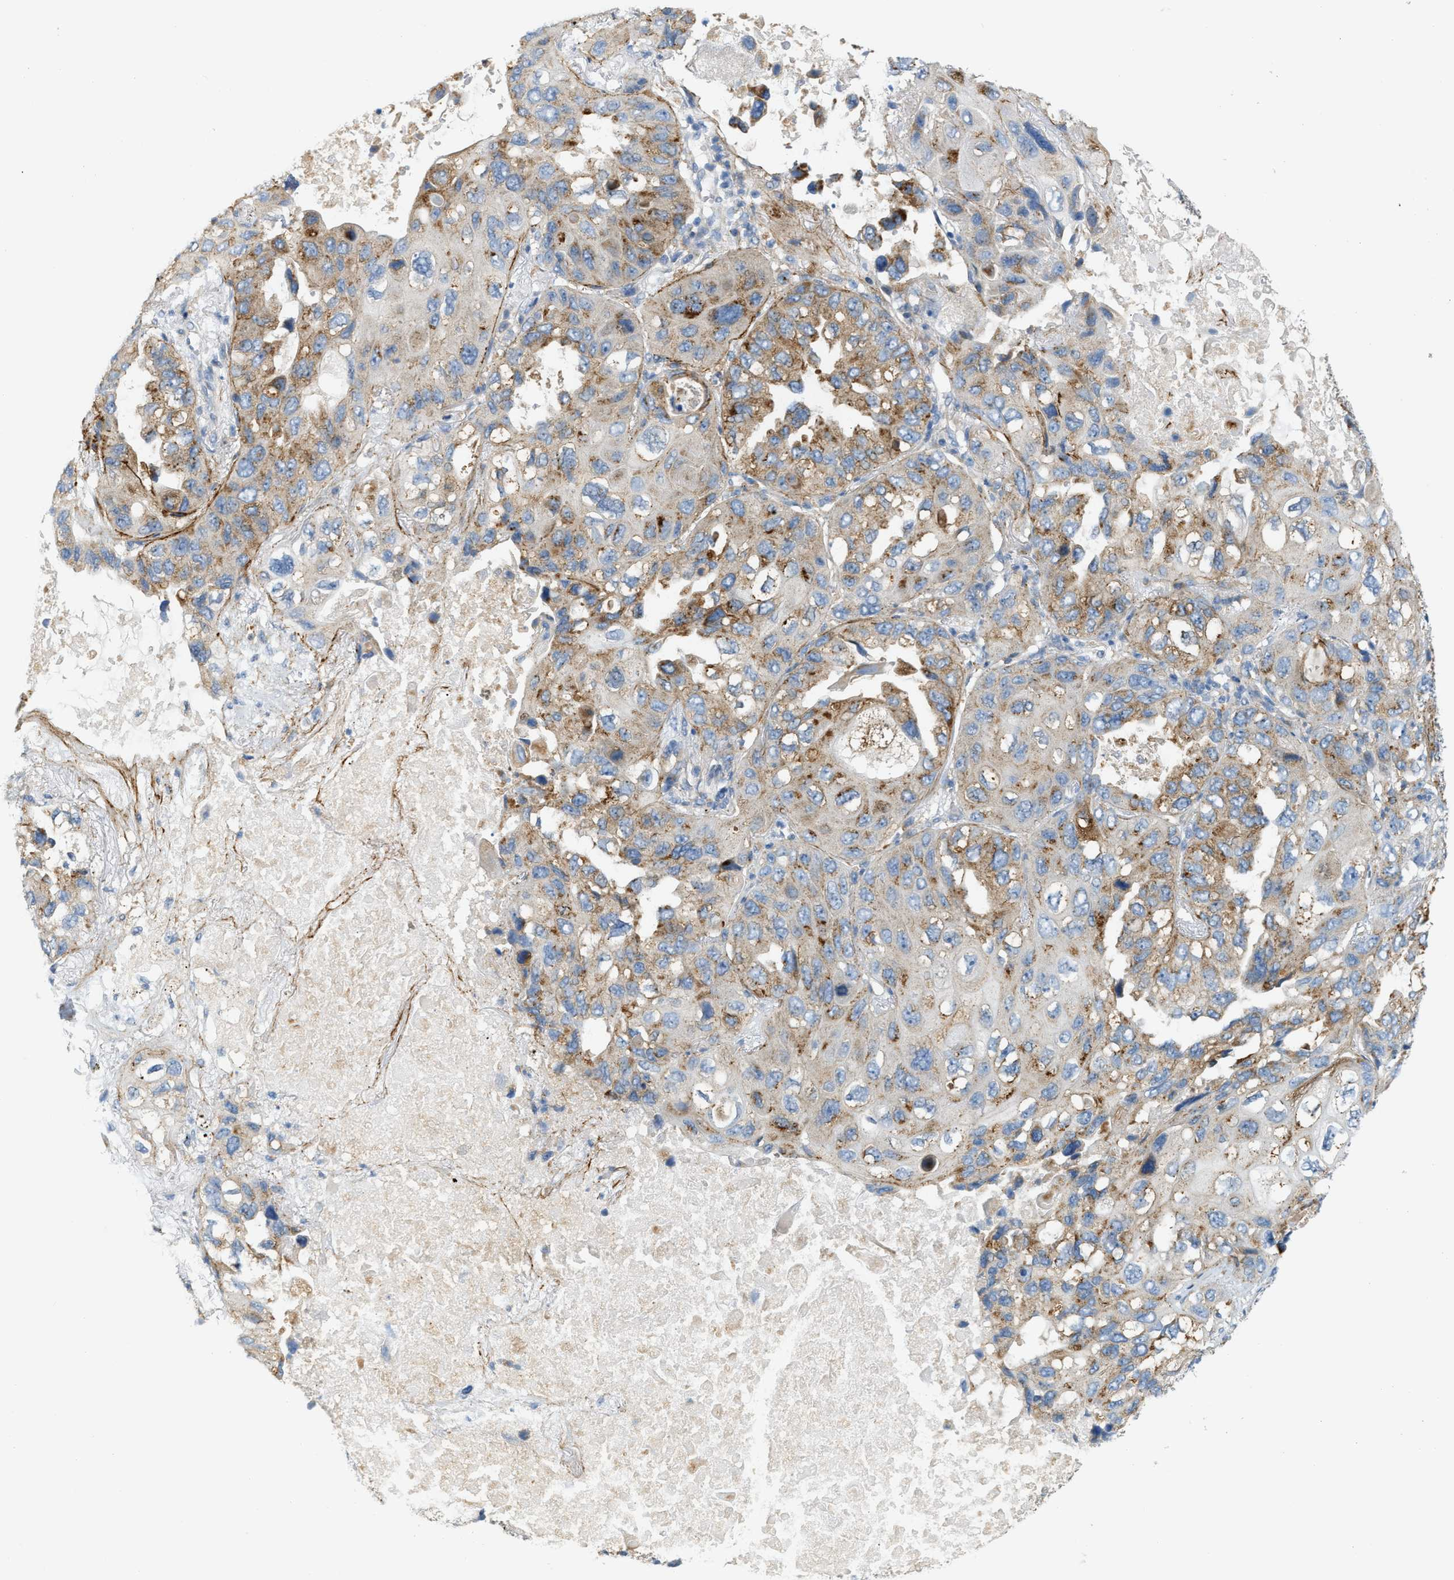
{"staining": {"intensity": "moderate", "quantity": ">75%", "location": "cytoplasmic/membranous"}, "tissue": "lung cancer", "cell_type": "Tumor cells", "image_type": "cancer", "snomed": [{"axis": "morphology", "description": "Squamous cell carcinoma, NOS"}, {"axis": "topography", "description": "Lung"}], "caption": "Moderate cytoplasmic/membranous protein expression is present in approximately >75% of tumor cells in lung cancer (squamous cell carcinoma). (DAB IHC with brightfield microscopy, high magnification).", "gene": "LMBRD1", "patient": {"sex": "female", "age": 73}}